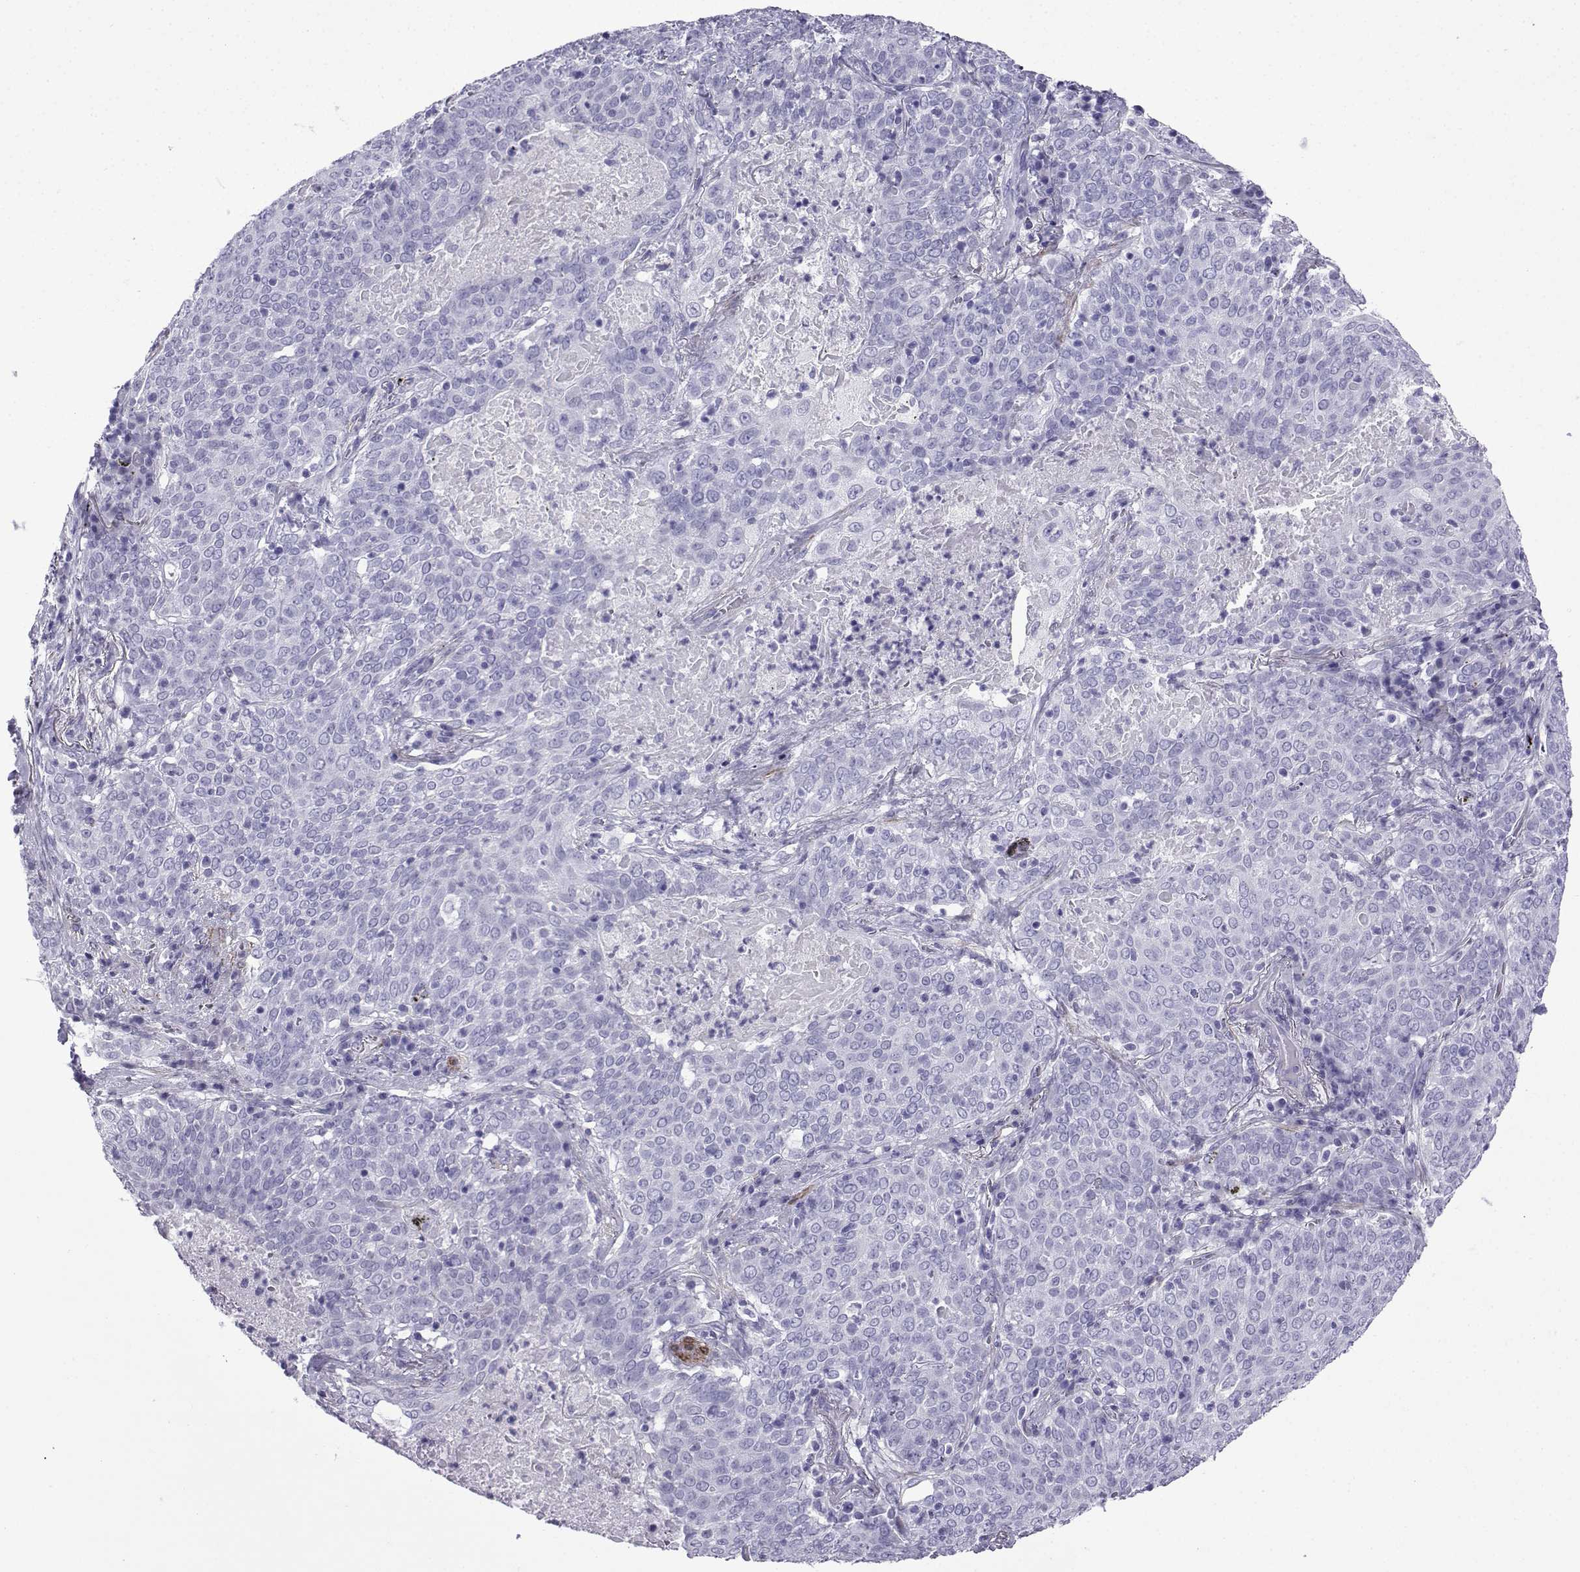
{"staining": {"intensity": "negative", "quantity": "none", "location": "none"}, "tissue": "lung cancer", "cell_type": "Tumor cells", "image_type": "cancer", "snomed": [{"axis": "morphology", "description": "Squamous cell carcinoma, NOS"}, {"axis": "topography", "description": "Lung"}], "caption": "Tumor cells show no significant protein positivity in lung squamous cell carcinoma.", "gene": "KCNF1", "patient": {"sex": "male", "age": 82}}